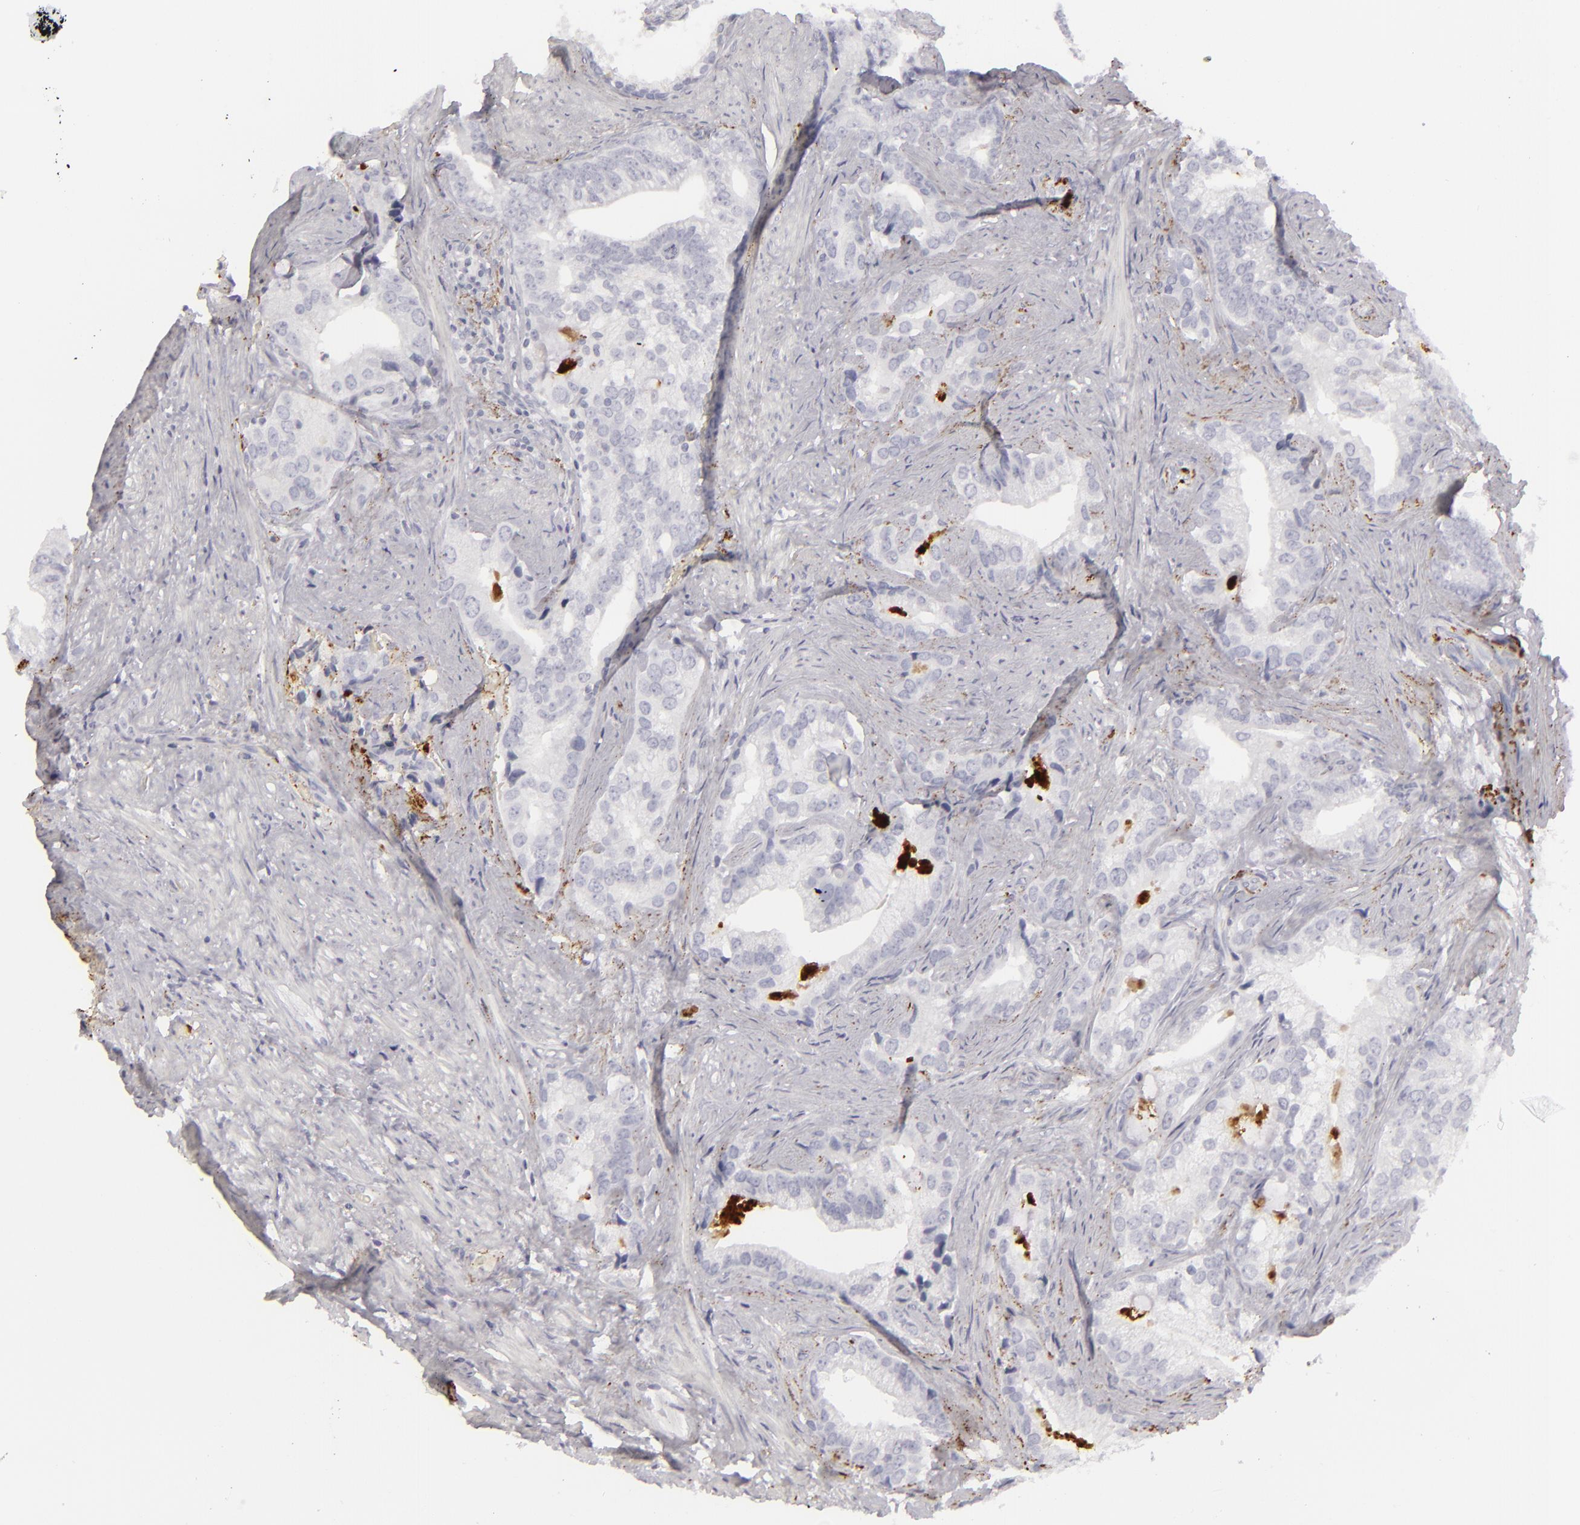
{"staining": {"intensity": "negative", "quantity": "none", "location": "none"}, "tissue": "prostate cancer", "cell_type": "Tumor cells", "image_type": "cancer", "snomed": [{"axis": "morphology", "description": "Adenocarcinoma, Low grade"}, {"axis": "topography", "description": "Prostate"}], "caption": "Immunohistochemistry of human adenocarcinoma (low-grade) (prostate) demonstrates no expression in tumor cells.", "gene": "C9", "patient": {"sex": "male", "age": 71}}